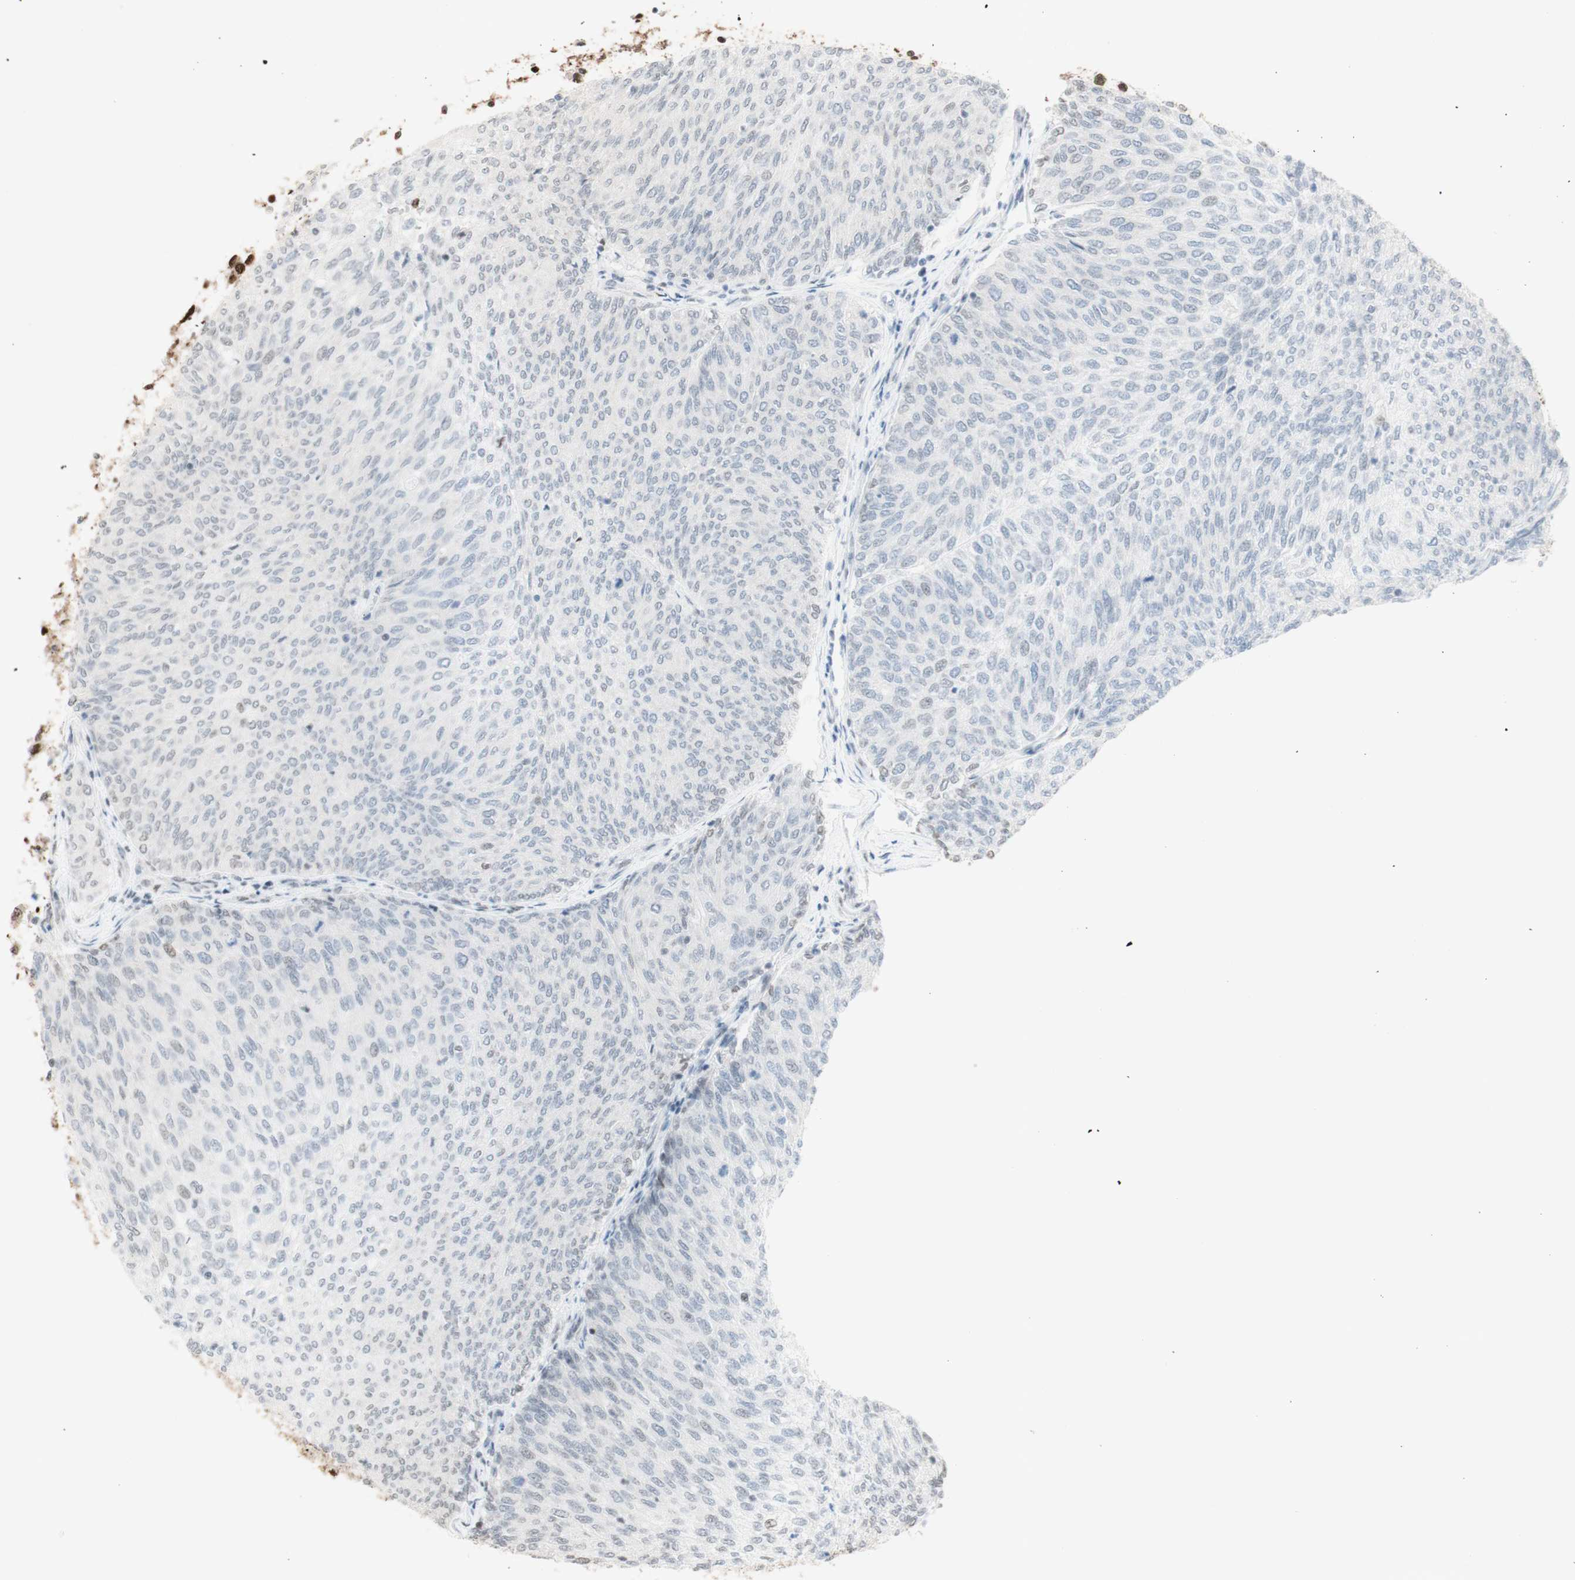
{"staining": {"intensity": "negative", "quantity": "none", "location": "none"}, "tissue": "urothelial cancer", "cell_type": "Tumor cells", "image_type": "cancer", "snomed": [{"axis": "morphology", "description": "Urothelial carcinoma, Low grade"}, {"axis": "topography", "description": "Urinary bladder"}], "caption": "Photomicrograph shows no significant protein staining in tumor cells of urothelial carcinoma (low-grade).", "gene": "HNRNPA2B1", "patient": {"sex": "female", "age": 79}}